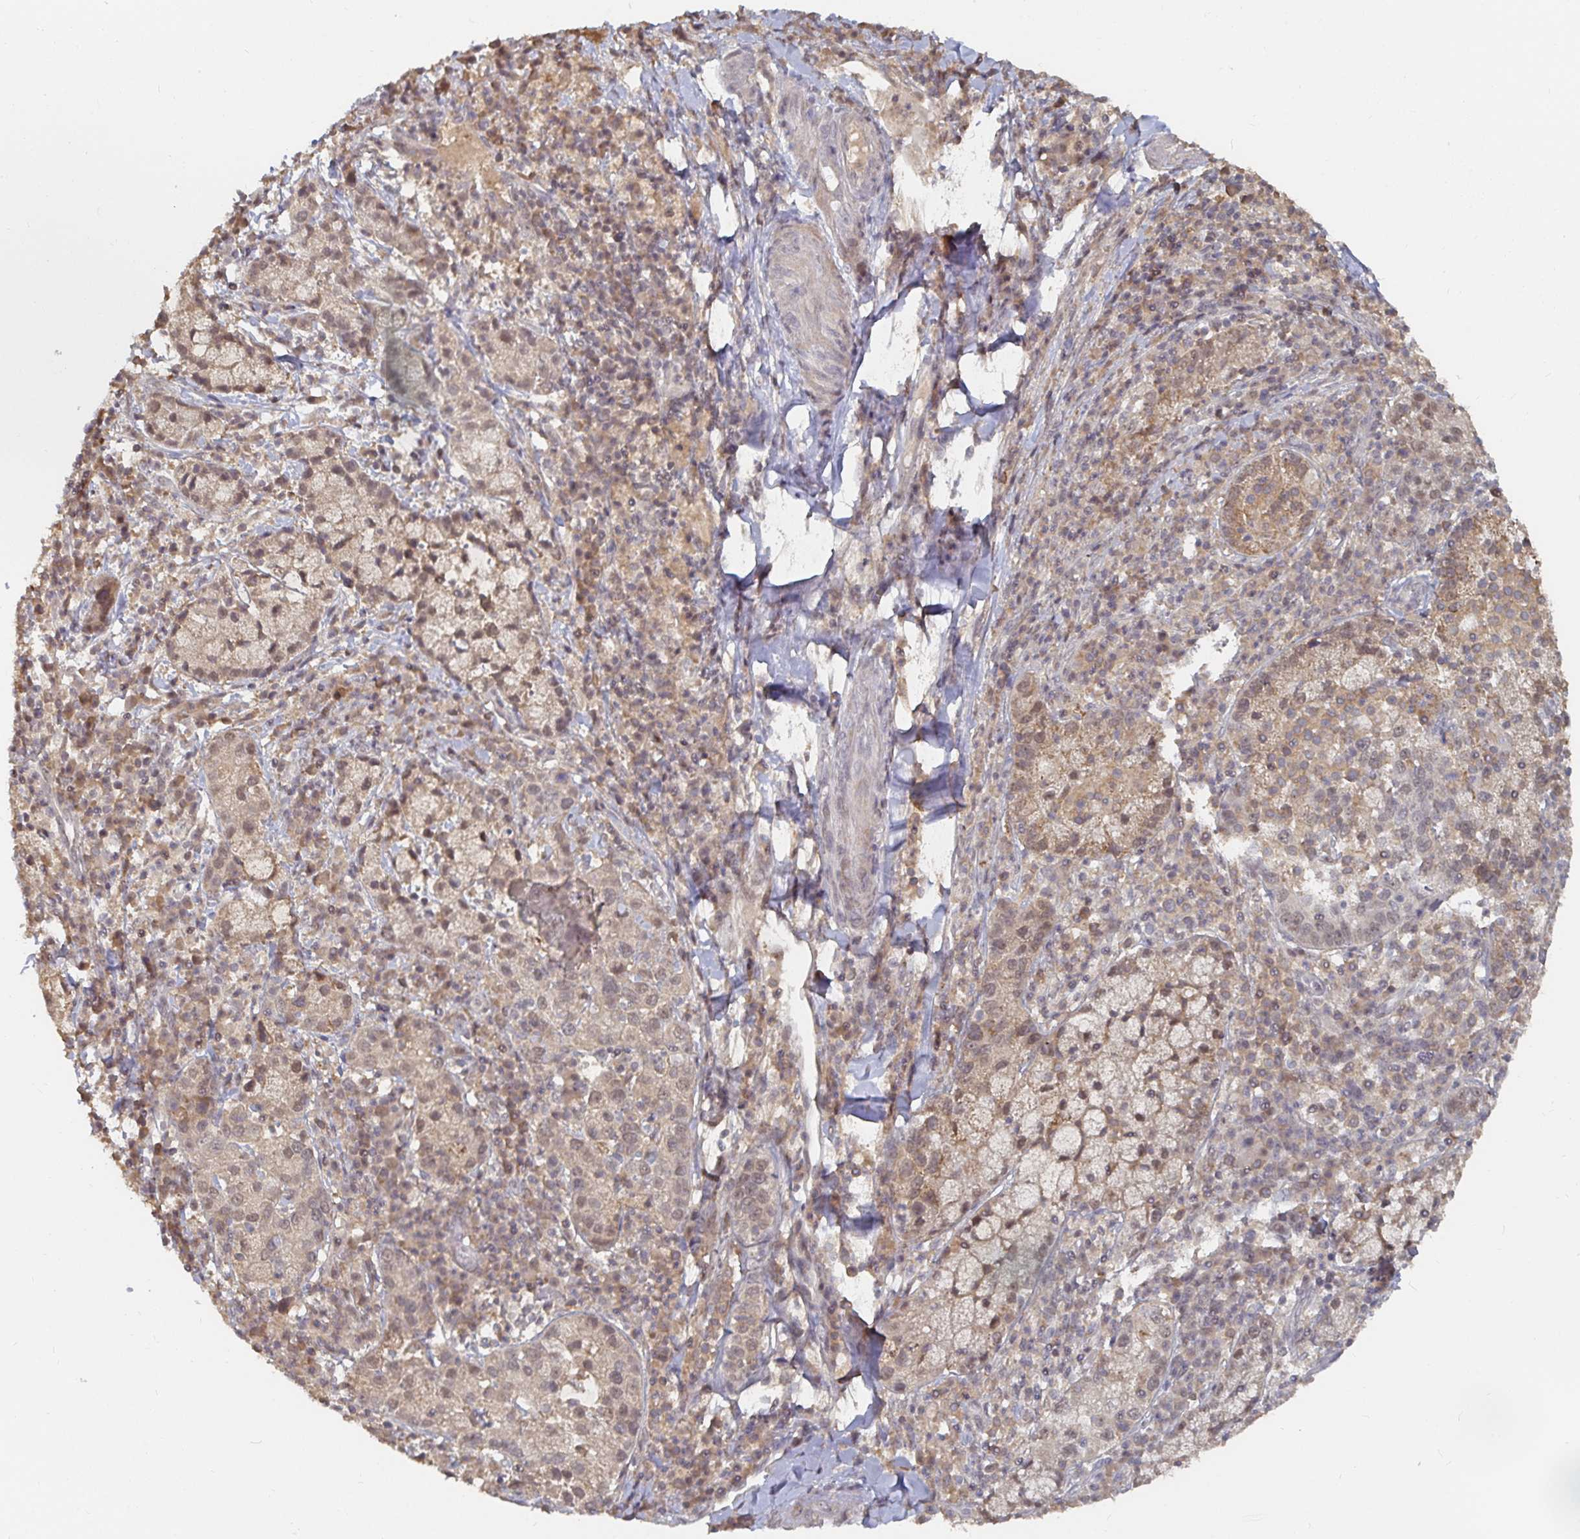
{"staining": {"intensity": "moderate", "quantity": "25%-75%", "location": "nuclear"}, "tissue": "cervical cancer", "cell_type": "Tumor cells", "image_type": "cancer", "snomed": [{"axis": "morphology", "description": "Normal tissue, NOS"}, {"axis": "morphology", "description": "Adenocarcinoma, NOS"}, {"axis": "topography", "description": "Cervix"}], "caption": "A brown stain highlights moderate nuclear expression of a protein in cervical cancer (adenocarcinoma) tumor cells.", "gene": "LRP5", "patient": {"sex": "female", "age": 44}}